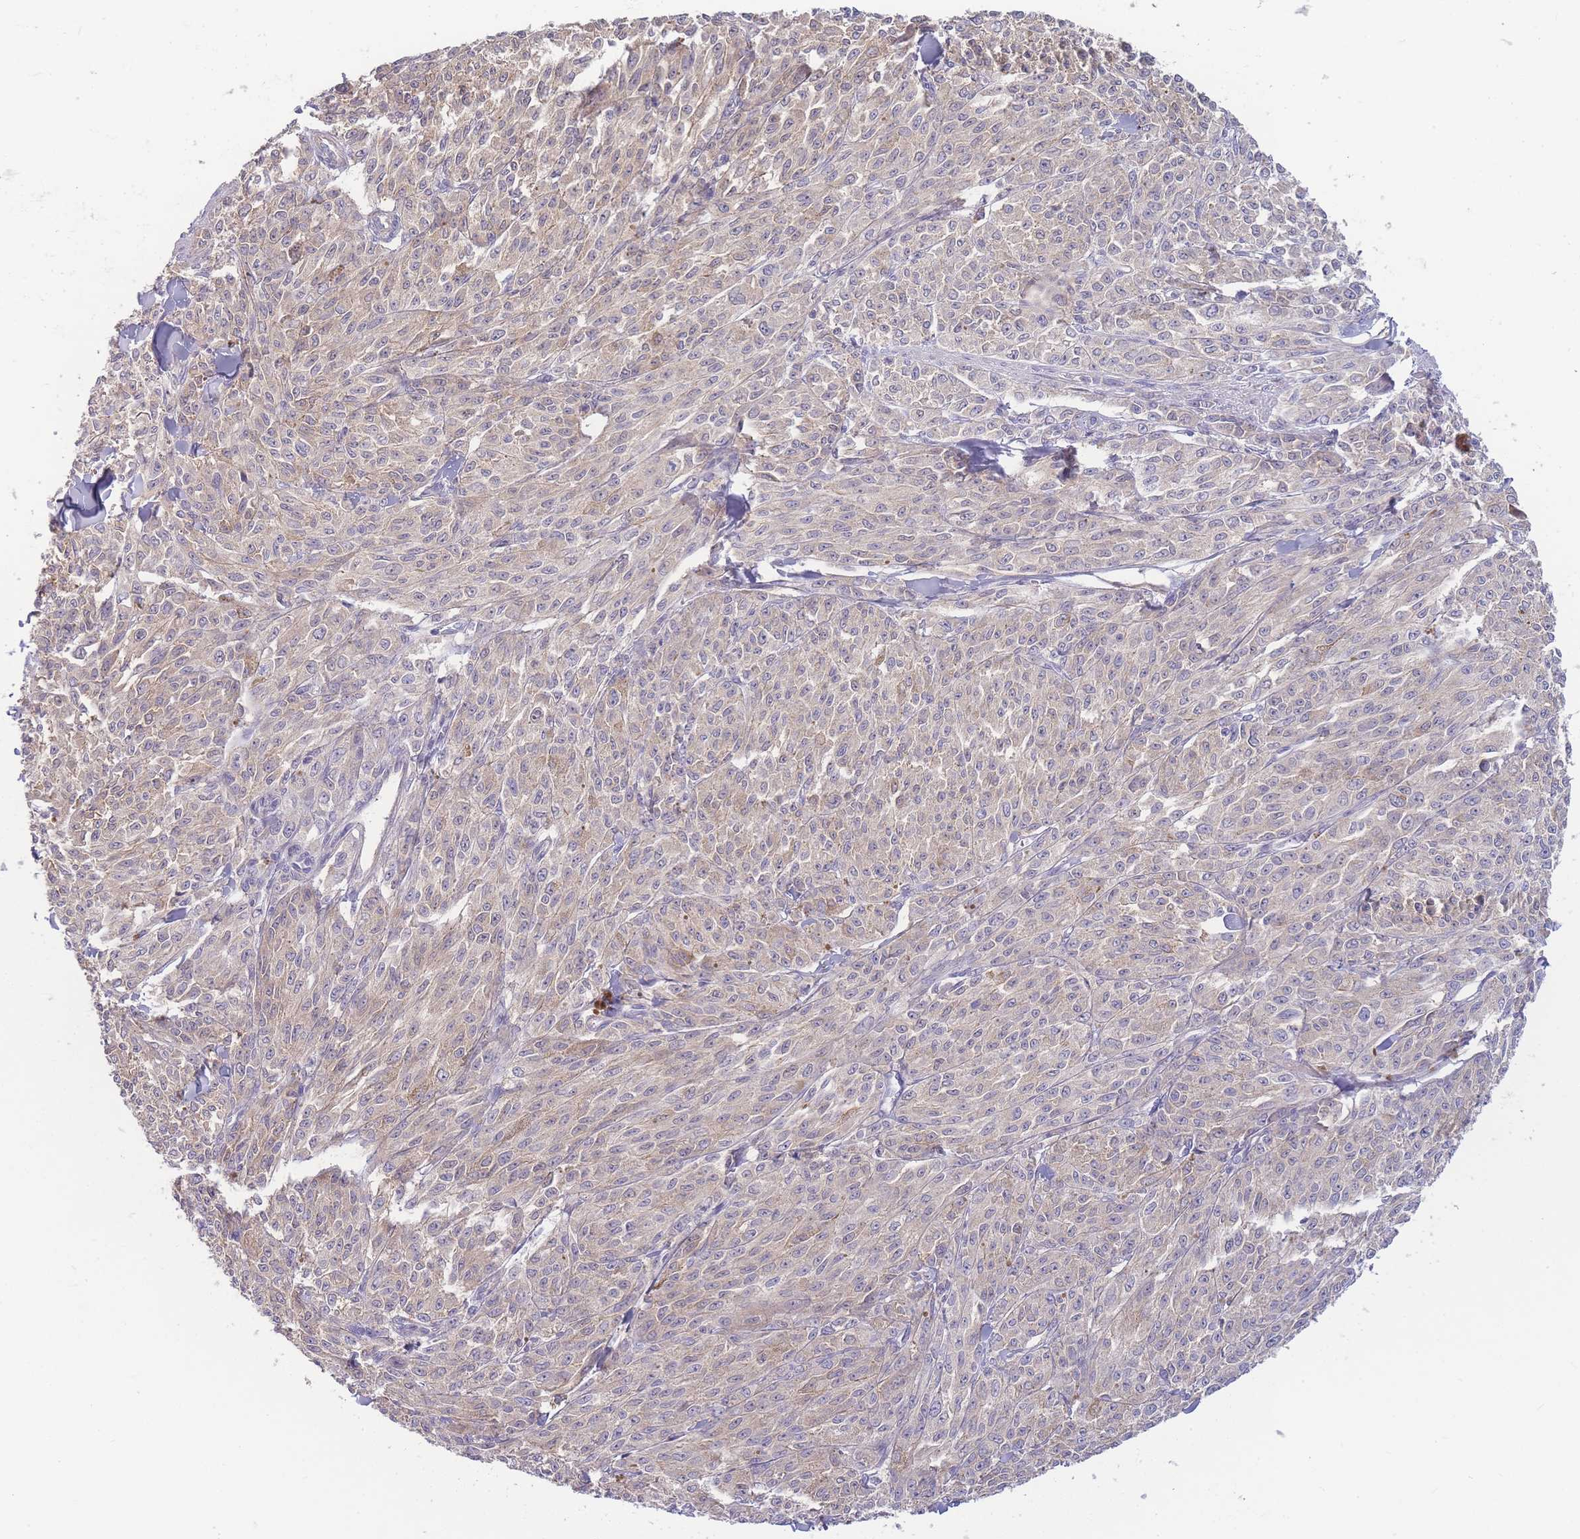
{"staining": {"intensity": "weak", "quantity": "<25%", "location": "cytoplasmic/membranous"}, "tissue": "melanoma", "cell_type": "Tumor cells", "image_type": "cancer", "snomed": [{"axis": "morphology", "description": "Malignant melanoma, NOS"}, {"axis": "topography", "description": "Skin"}], "caption": "Tumor cells are negative for protein expression in human melanoma. (Brightfield microscopy of DAB immunohistochemistry at high magnification).", "gene": "SPHKAP", "patient": {"sex": "female", "age": 52}}